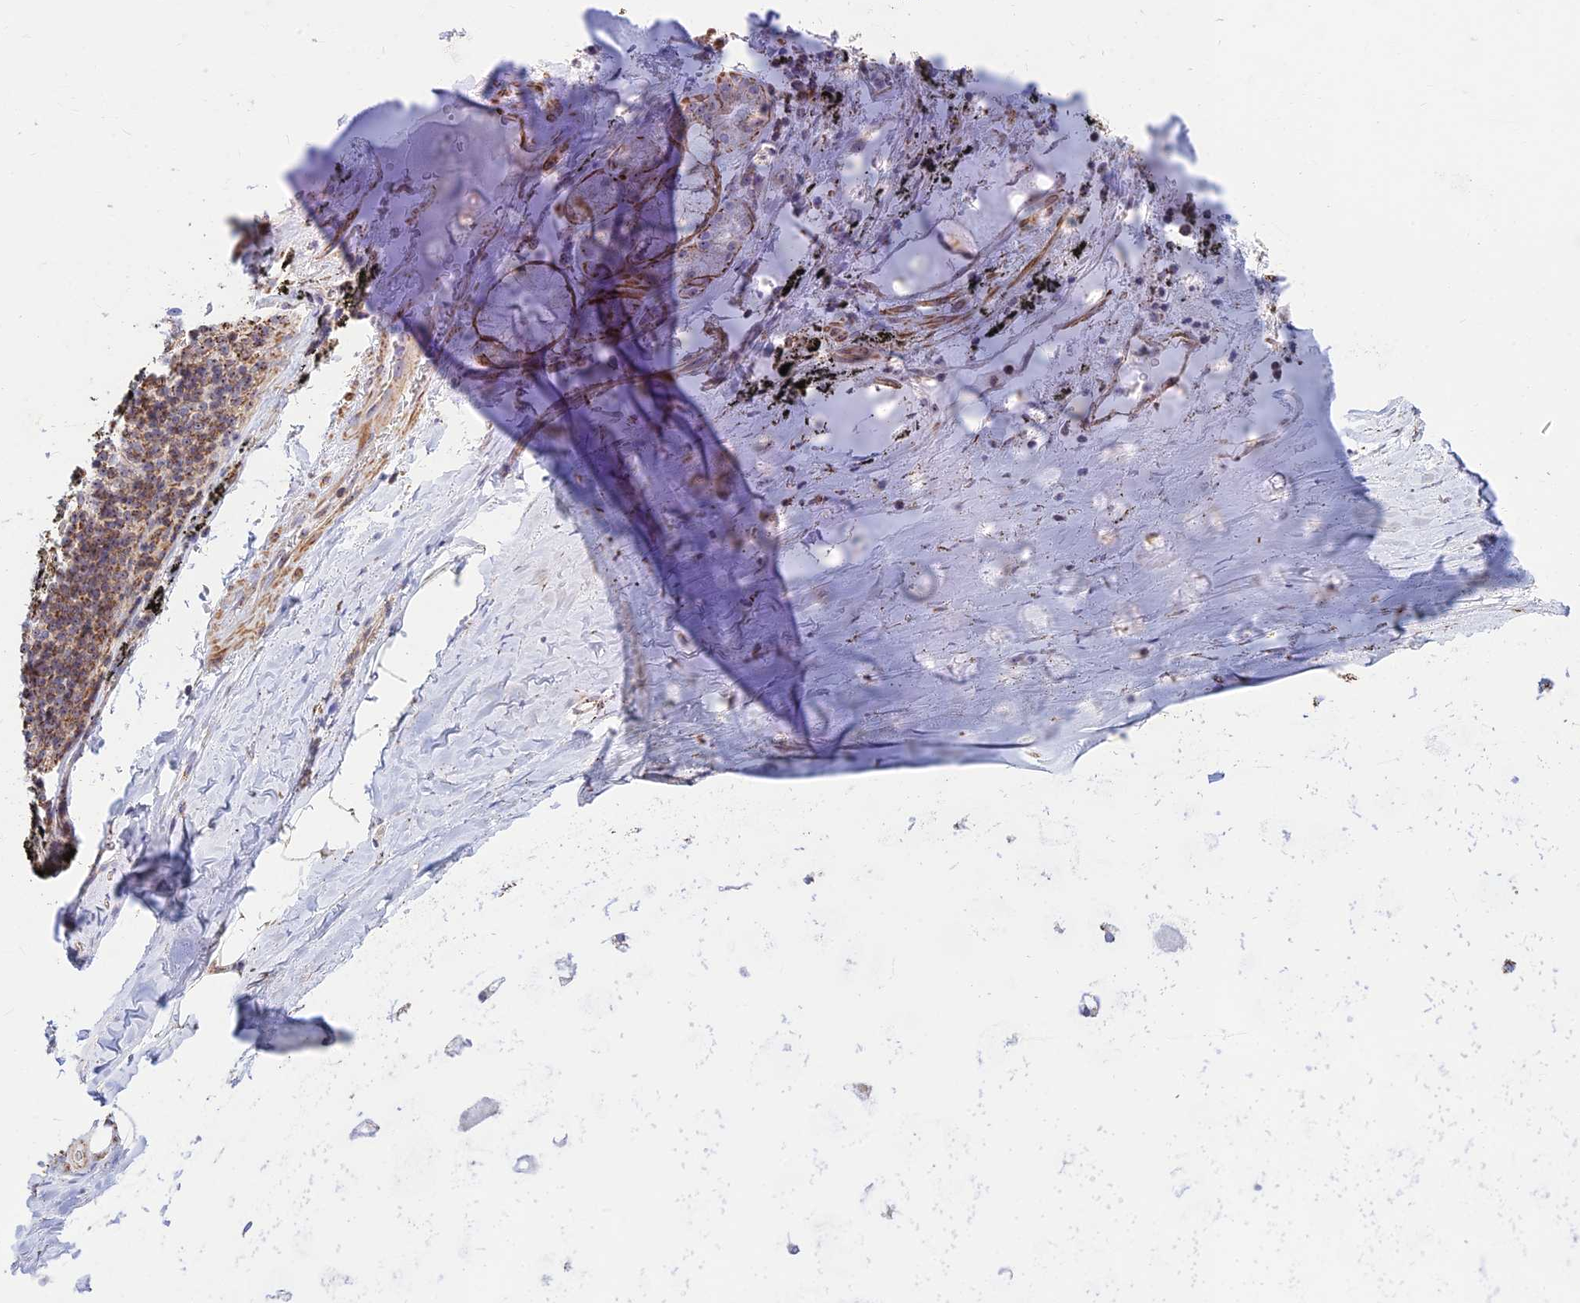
{"staining": {"intensity": "negative", "quantity": "none", "location": "none"}, "tissue": "adipose tissue", "cell_type": "Adipocytes", "image_type": "normal", "snomed": [{"axis": "morphology", "description": "Normal tissue, NOS"}, {"axis": "topography", "description": "Lymph node"}, {"axis": "topography", "description": "Bronchus"}], "caption": "Immunohistochemistry (IHC) image of benign adipose tissue: human adipose tissue stained with DAB (3,3'-diaminobenzidine) reveals no significant protein positivity in adipocytes.", "gene": "POLR1G", "patient": {"sex": "male", "age": 63}}